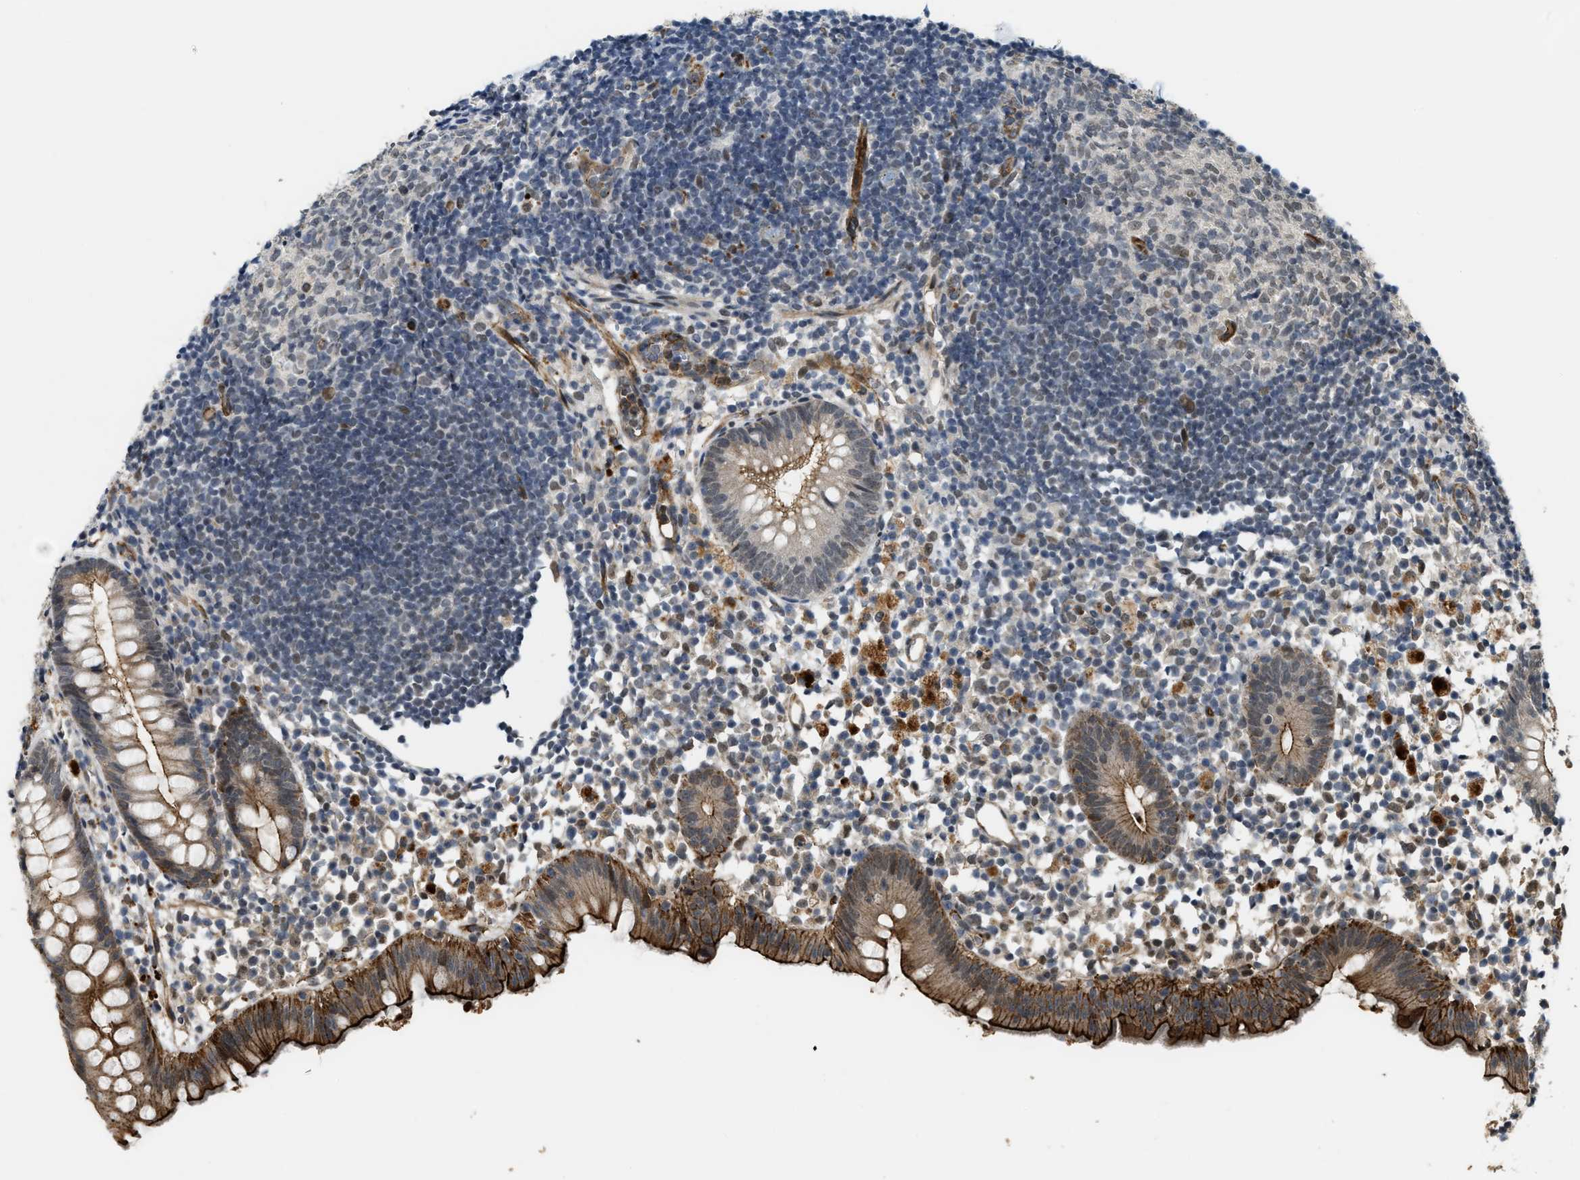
{"staining": {"intensity": "strong", "quantity": "25%-75%", "location": "cytoplasmic/membranous"}, "tissue": "appendix", "cell_type": "Glandular cells", "image_type": "normal", "snomed": [{"axis": "morphology", "description": "Normal tissue, NOS"}, {"axis": "topography", "description": "Appendix"}], "caption": "Protein expression analysis of unremarkable appendix exhibits strong cytoplasmic/membranous positivity in about 25%-75% of glandular cells.", "gene": "DPF2", "patient": {"sex": "female", "age": 20}}